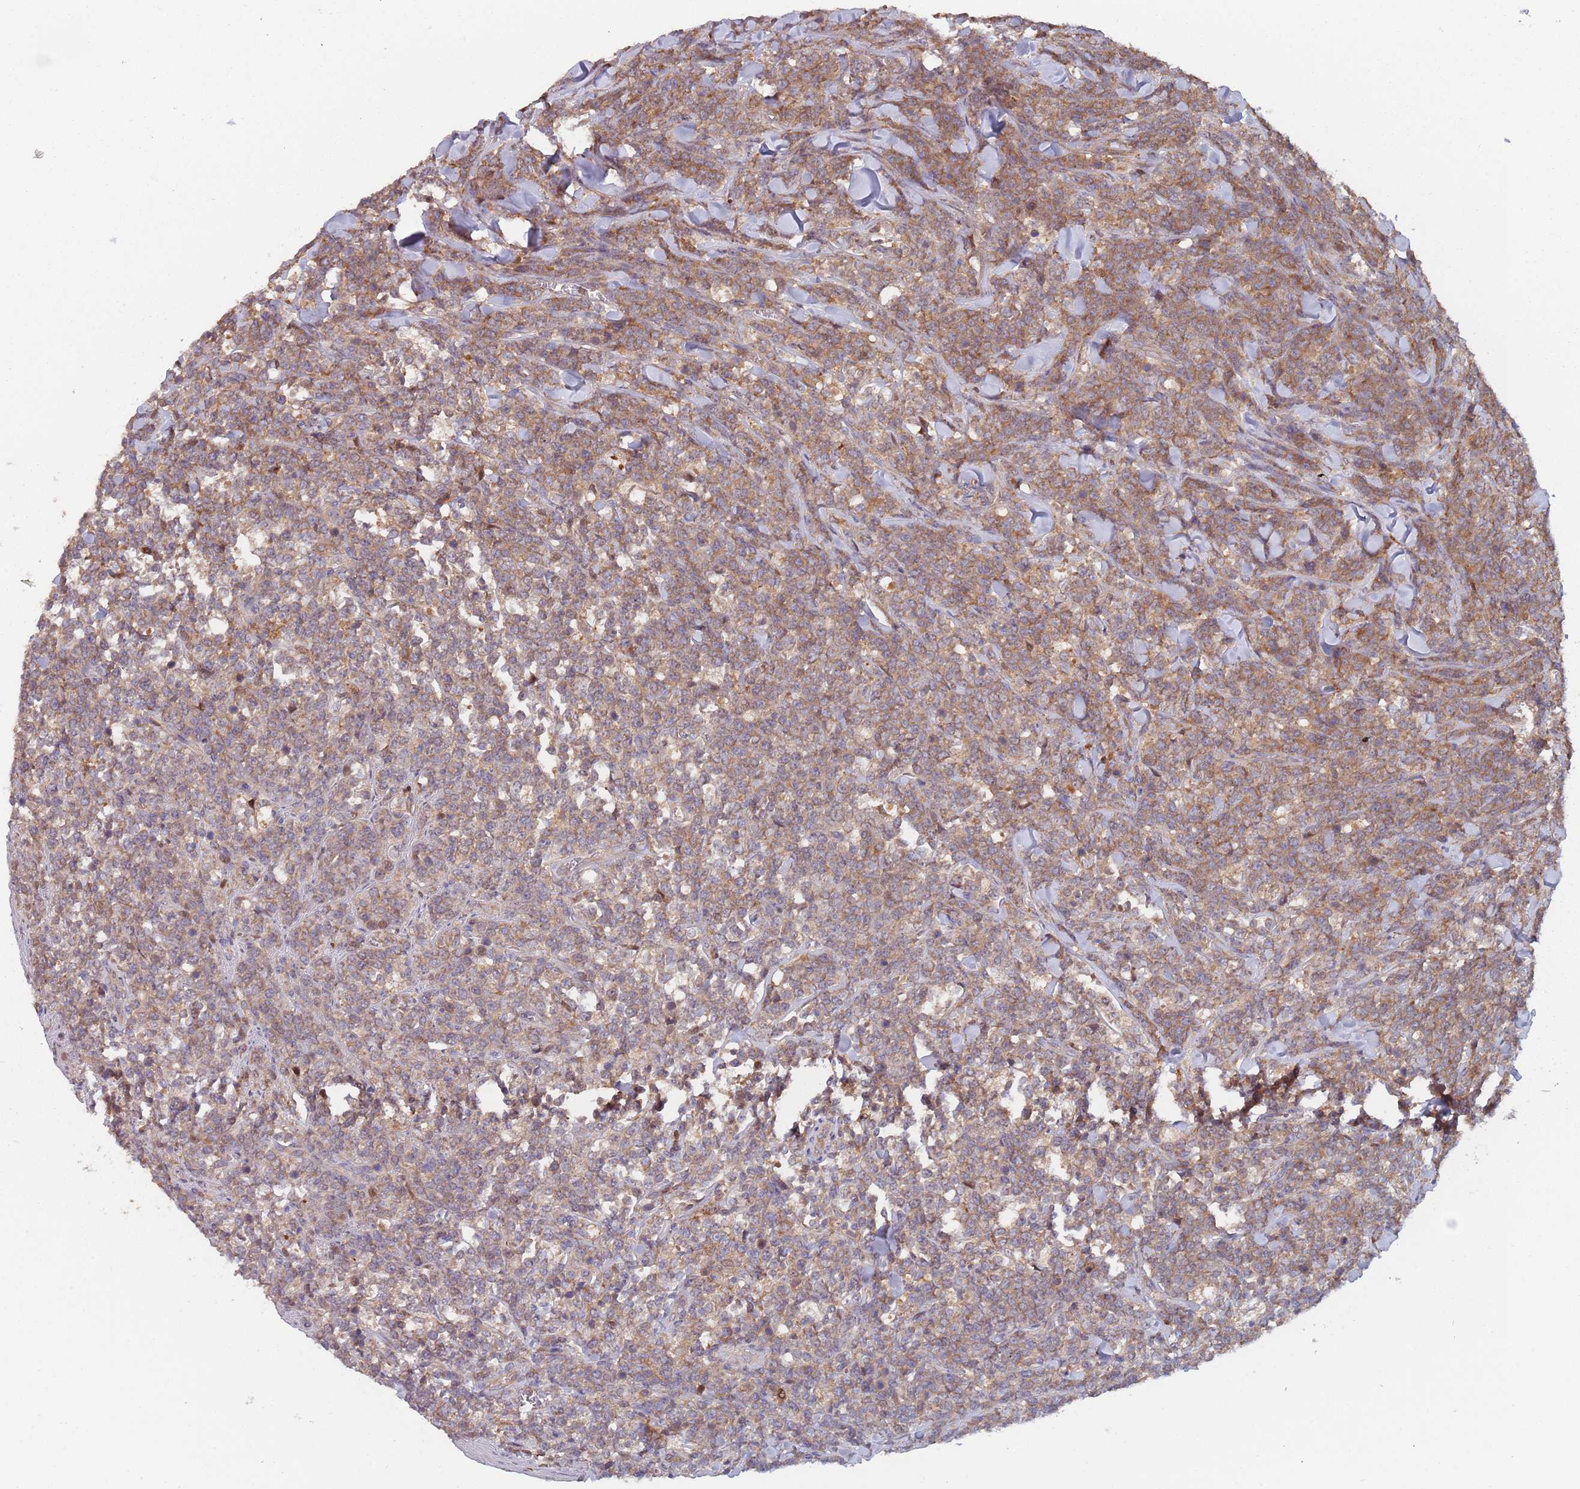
{"staining": {"intensity": "moderate", "quantity": ">75%", "location": "cytoplasmic/membranous"}, "tissue": "lymphoma", "cell_type": "Tumor cells", "image_type": "cancer", "snomed": [{"axis": "morphology", "description": "Malignant lymphoma, non-Hodgkin's type, High grade"}, {"axis": "topography", "description": "Small intestine"}], "caption": "Immunohistochemical staining of lymphoma shows medium levels of moderate cytoplasmic/membranous expression in approximately >75% of tumor cells. (Brightfield microscopy of DAB IHC at high magnification).", "gene": "GDI2", "patient": {"sex": "male", "age": 8}}